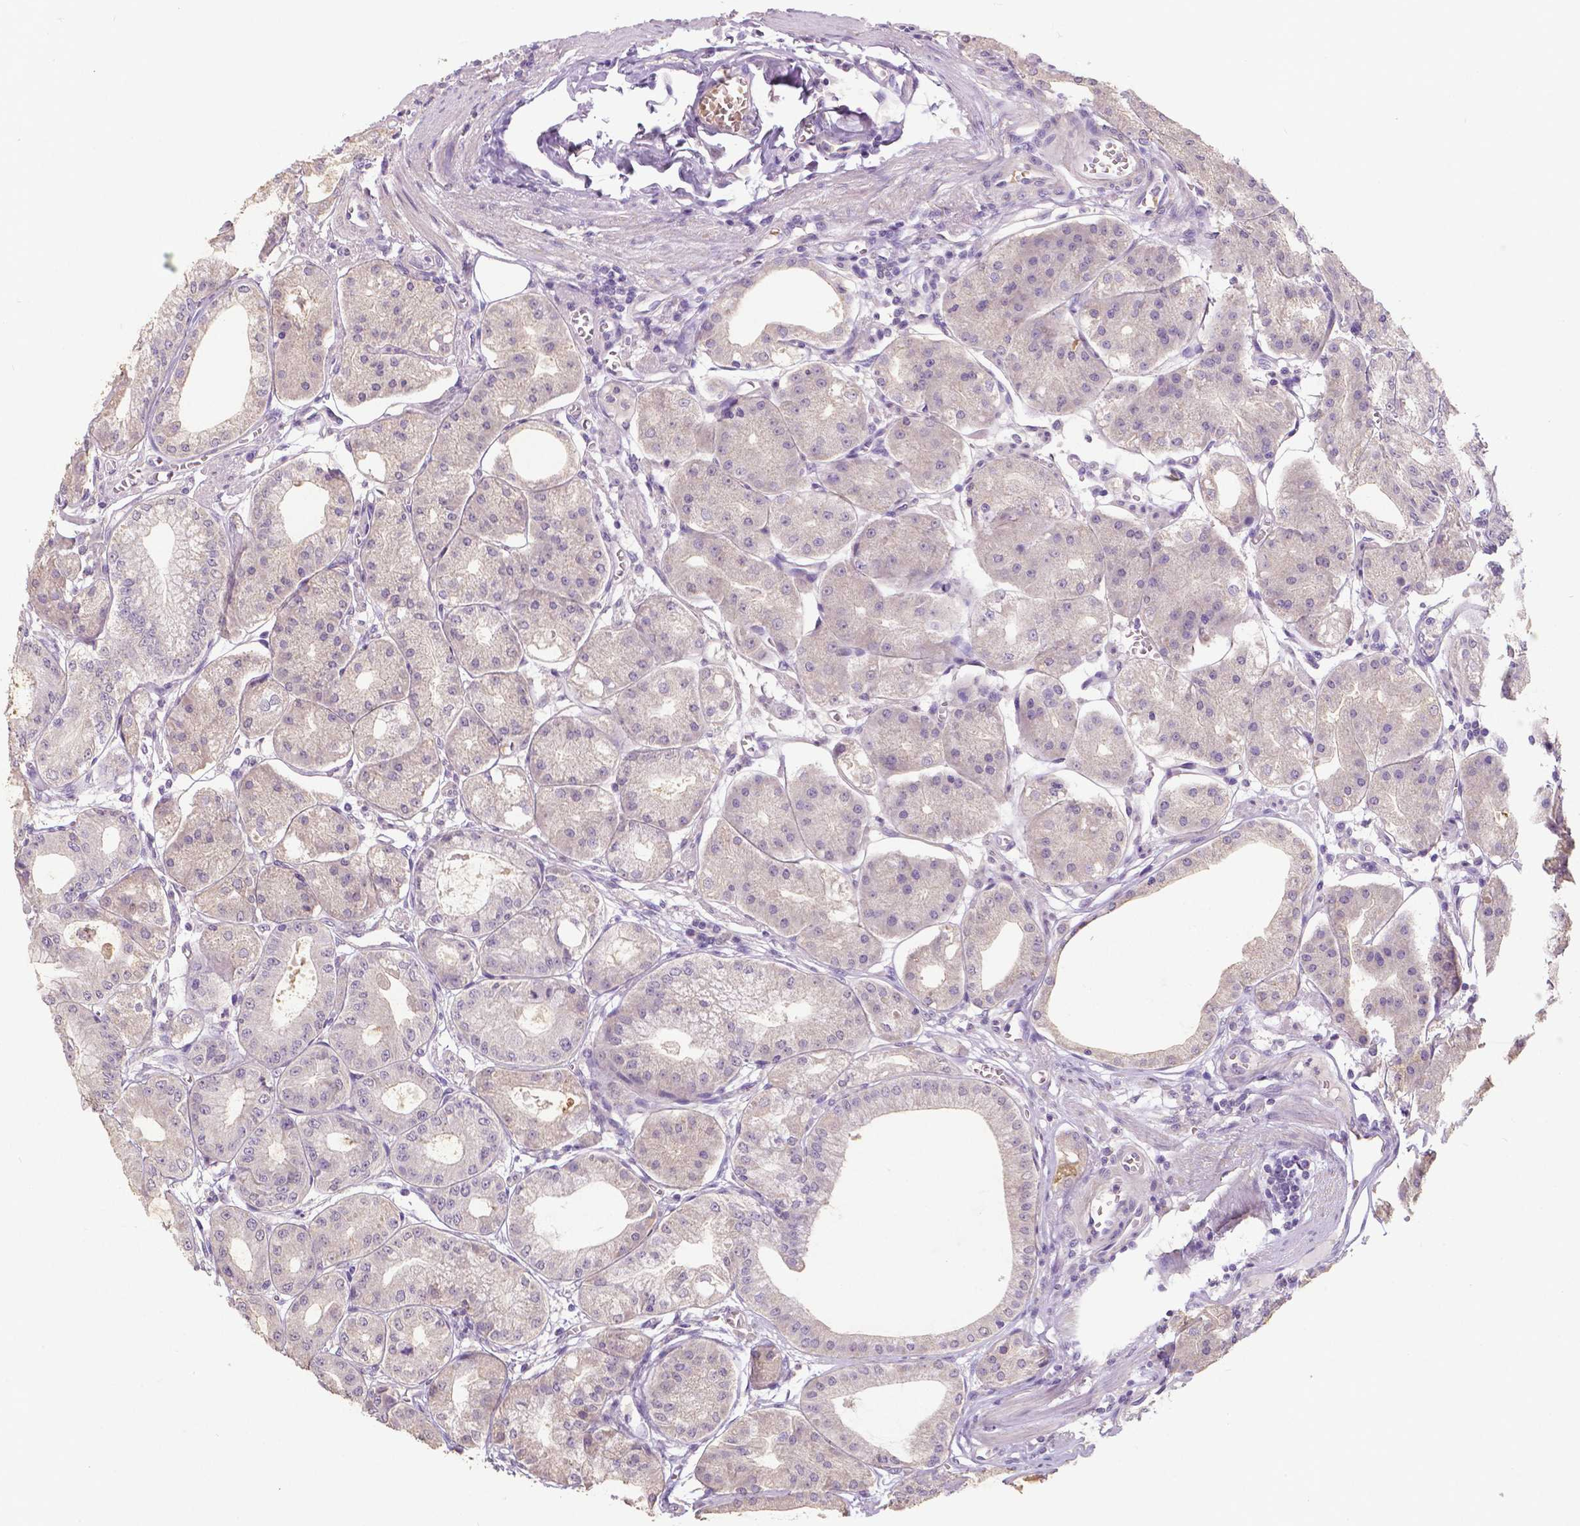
{"staining": {"intensity": "negative", "quantity": "none", "location": "none"}, "tissue": "stomach", "cell_type": "Glandular cells", "image_type": "normal", "snomed": [{"axis": "morphology", "description": "Normal tissue, NOS"}, {"axis": "topography", "description": "Stomach, lower"}], "caption": "High magnification brightfield microscopy of unremarkable stomach stained with DAB (brown) and counterstained with hematoxylin (blue): glandular cells show no significant staining.", "gene": "CRMP1", "patient": {"sex": "male", "age": 71}}